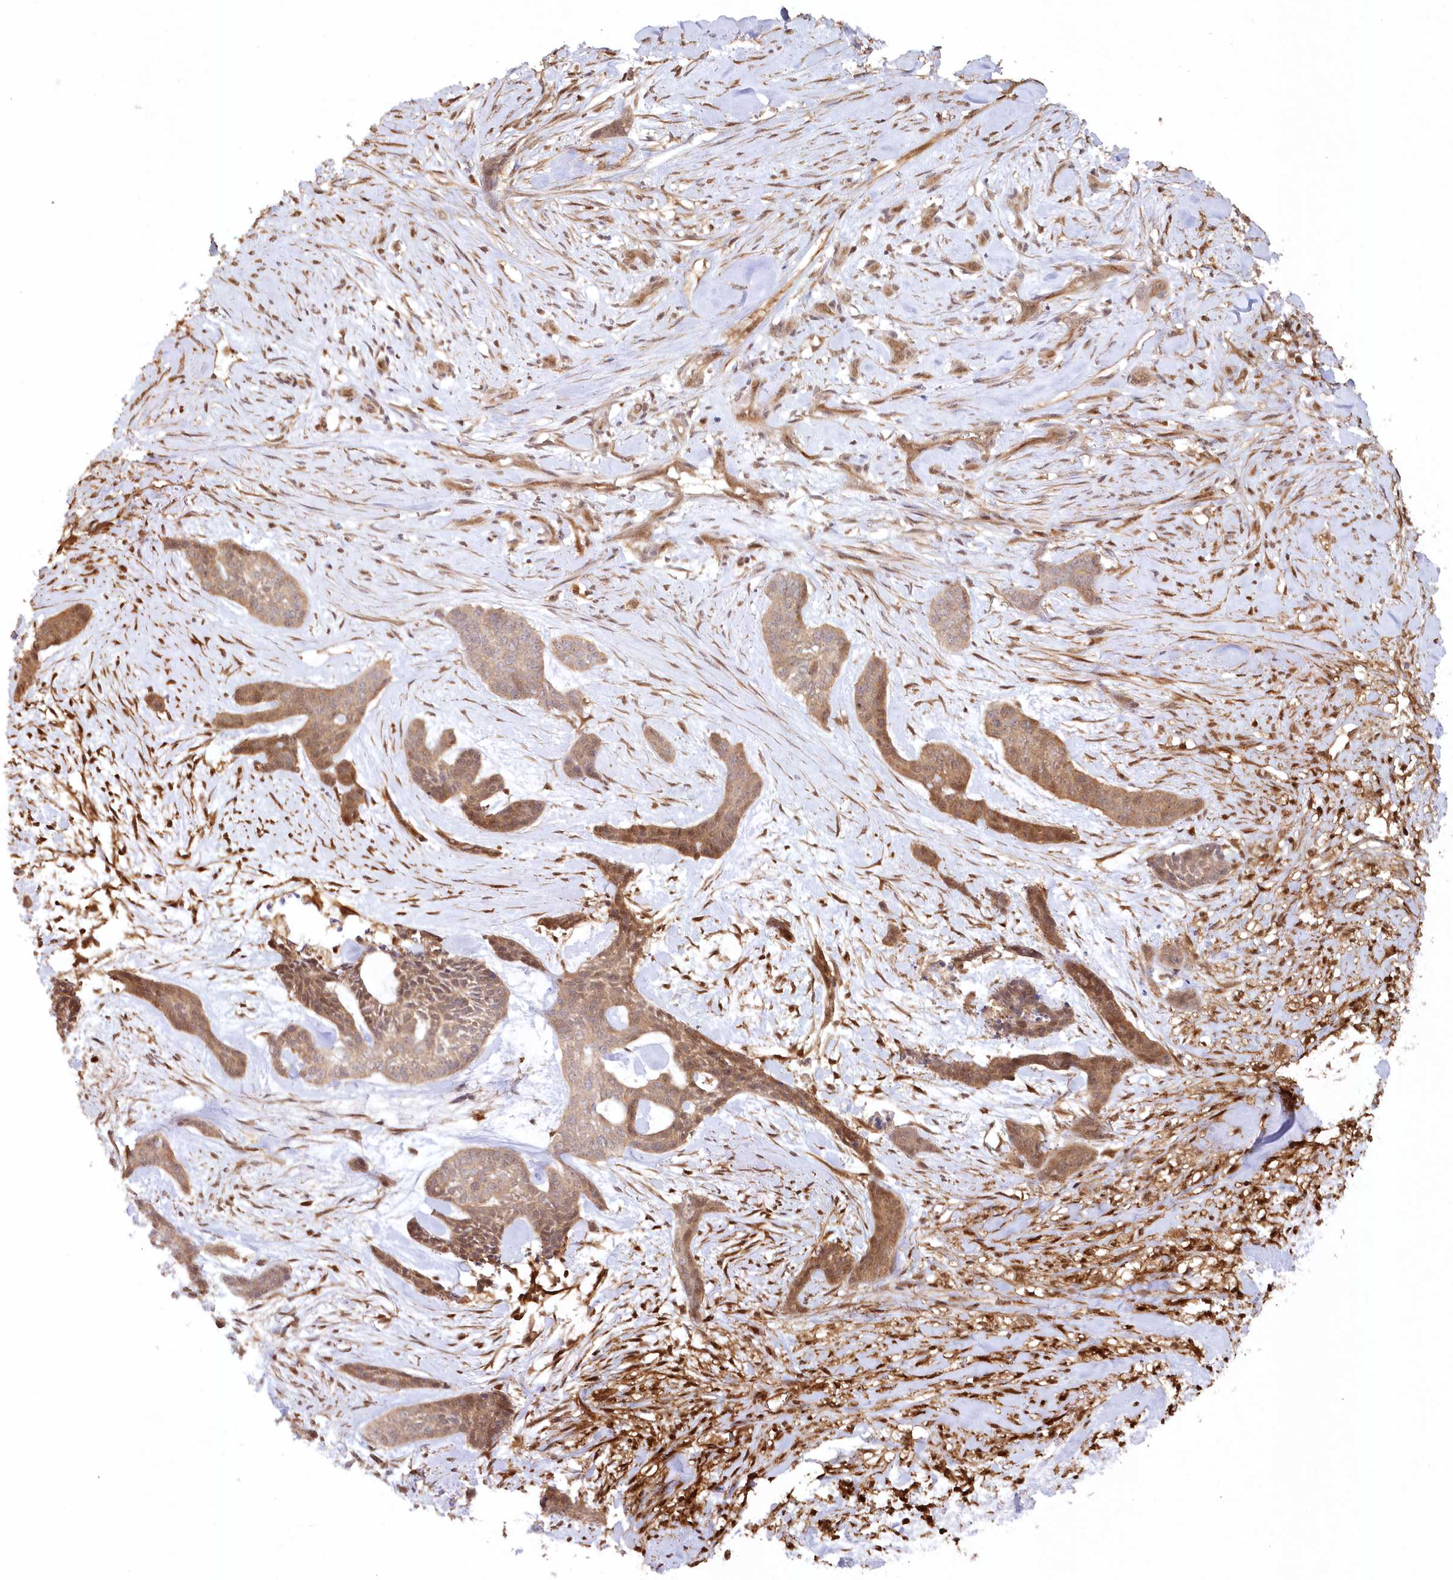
{"staining": {"intensity": "moderate", "quantity": "25%-75%", "location": "cytoplasmic/membranous,nuclear"}, "tissue": "skin cancer", "cell_type": "Tumor cells", "image_type": "cancer", "snomed": [{"axis": "morphology", "description": "Basal cell carcinoma"}, {"axis": "topography", "description": "Skin"}], "caption": "The immunohistochemical stain labels moderate cytoplasmic/membranous and nuclear positivity in tumor cells of skin cancer (basal cell carcinoma) tissue.", "gene": "GBE1", "patient": {"sex": "female", "age": 64}}